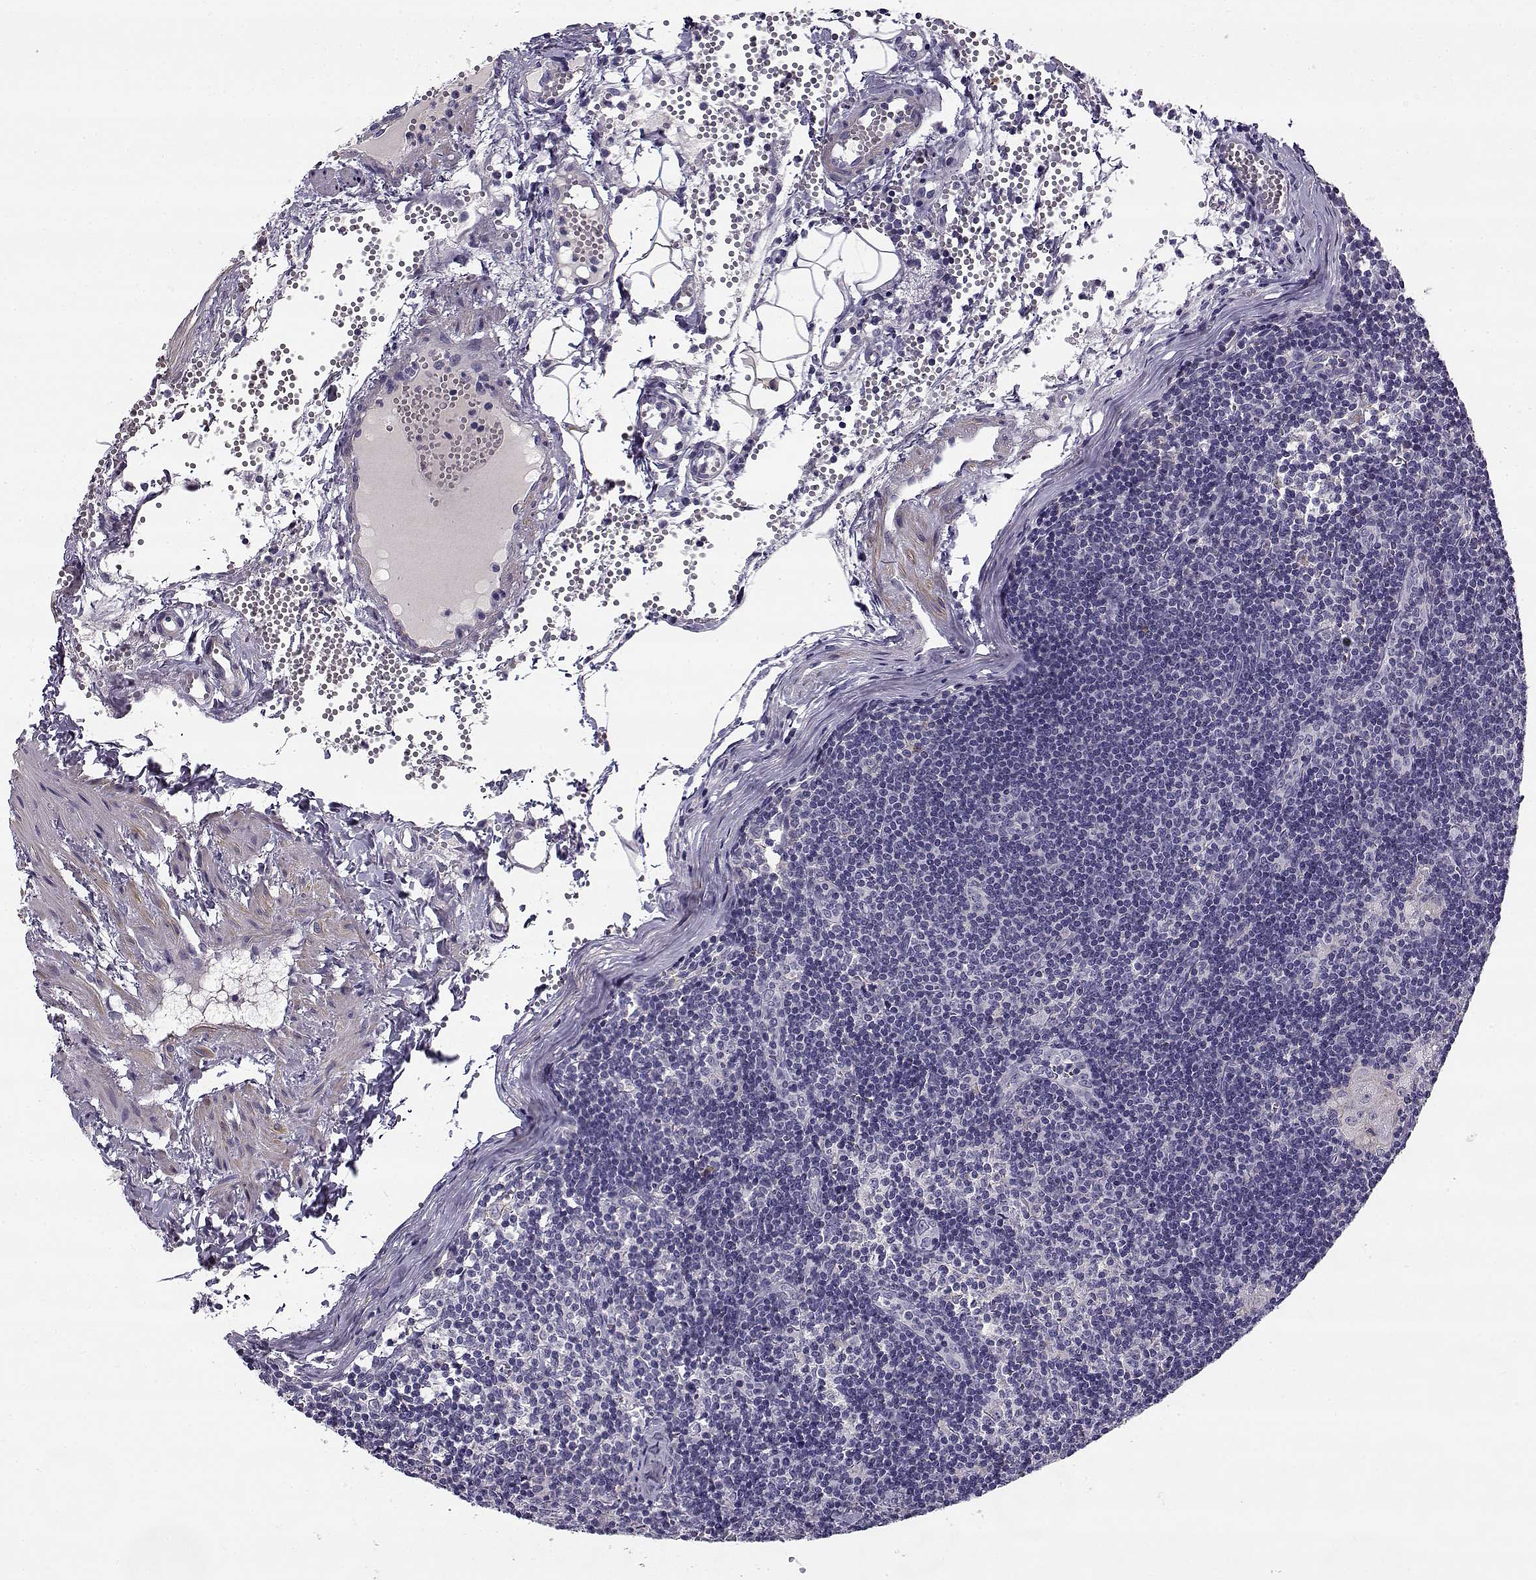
{"staining": {"intensity": "negative", "quantity": "none", "location": "none"}, "tissue": "lymph node", "cell_type": "Germinal center cells", "image_type": "normal", "snomed": [{"axis": "morphology", "description": "Normal tissue, NOS"}, {"axis": "topography", "description": "Lymph node"}], "caption": "This micrograph is of unremarkable lymph node stained with immunohistochemistry to label a protein in brown with the nuclei are counter-stained blue. There is no expression in germinal center cells.", "gene": "CREB3L3", "patient": {"sex": "female", "age": 52}}